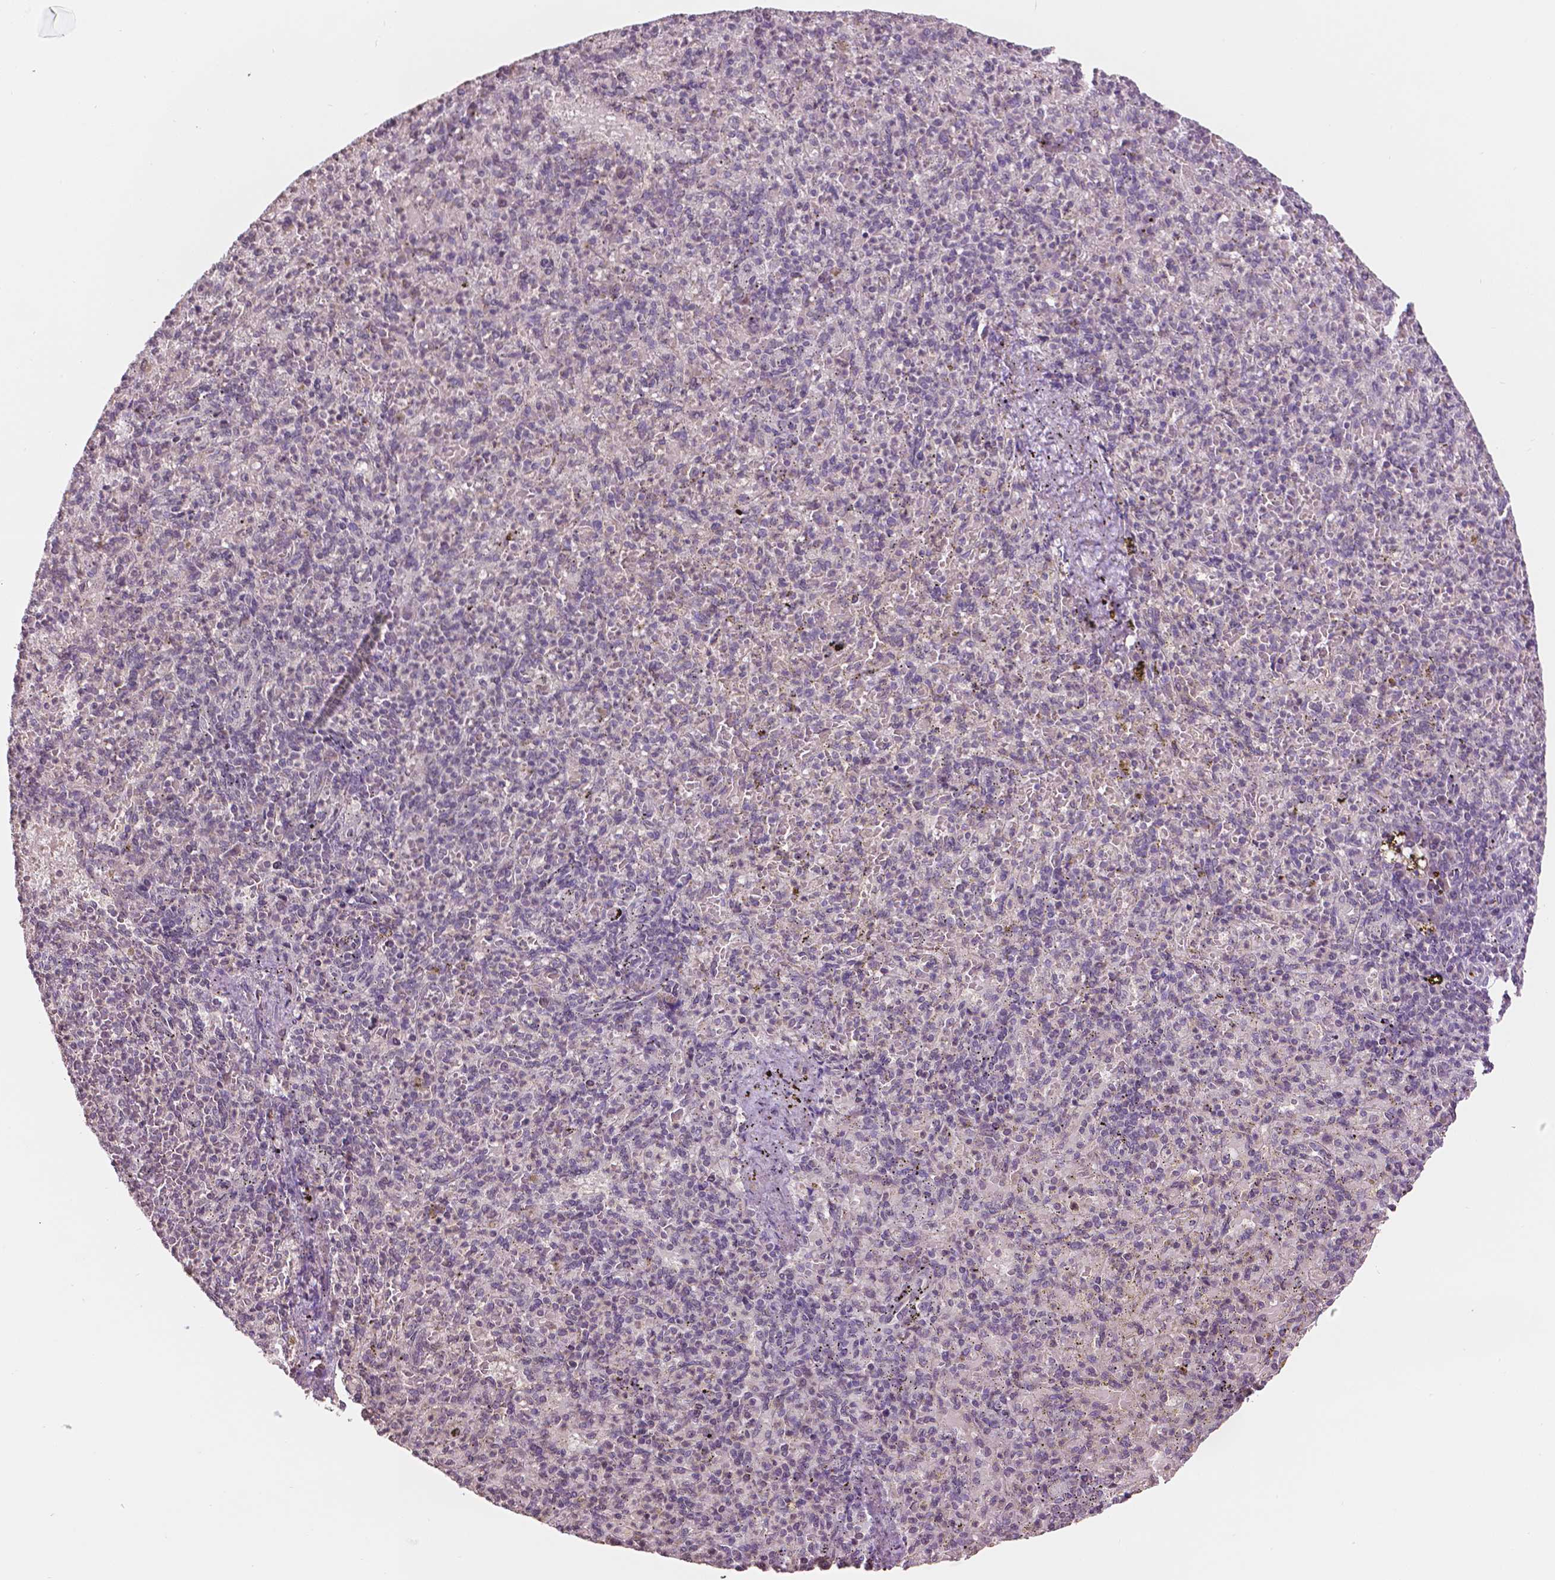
{"staining": {"intensity": "negative", "quantity": "none", "location": "none"}, "tissue": "spleen", "cell_type": "Cells in red pulp", "image_type": "normal", "snomed": [{"axis": "morphology", "description": "Normal tissue, NOS"}, {"axis": "topography", "description": "Spleen"}], "caption": "An image of spleen stained for a protein shows no brown staining in cells in red pulp.", "gene": "NOS1AP", "patient": {"sex": "female", "age": 74}}